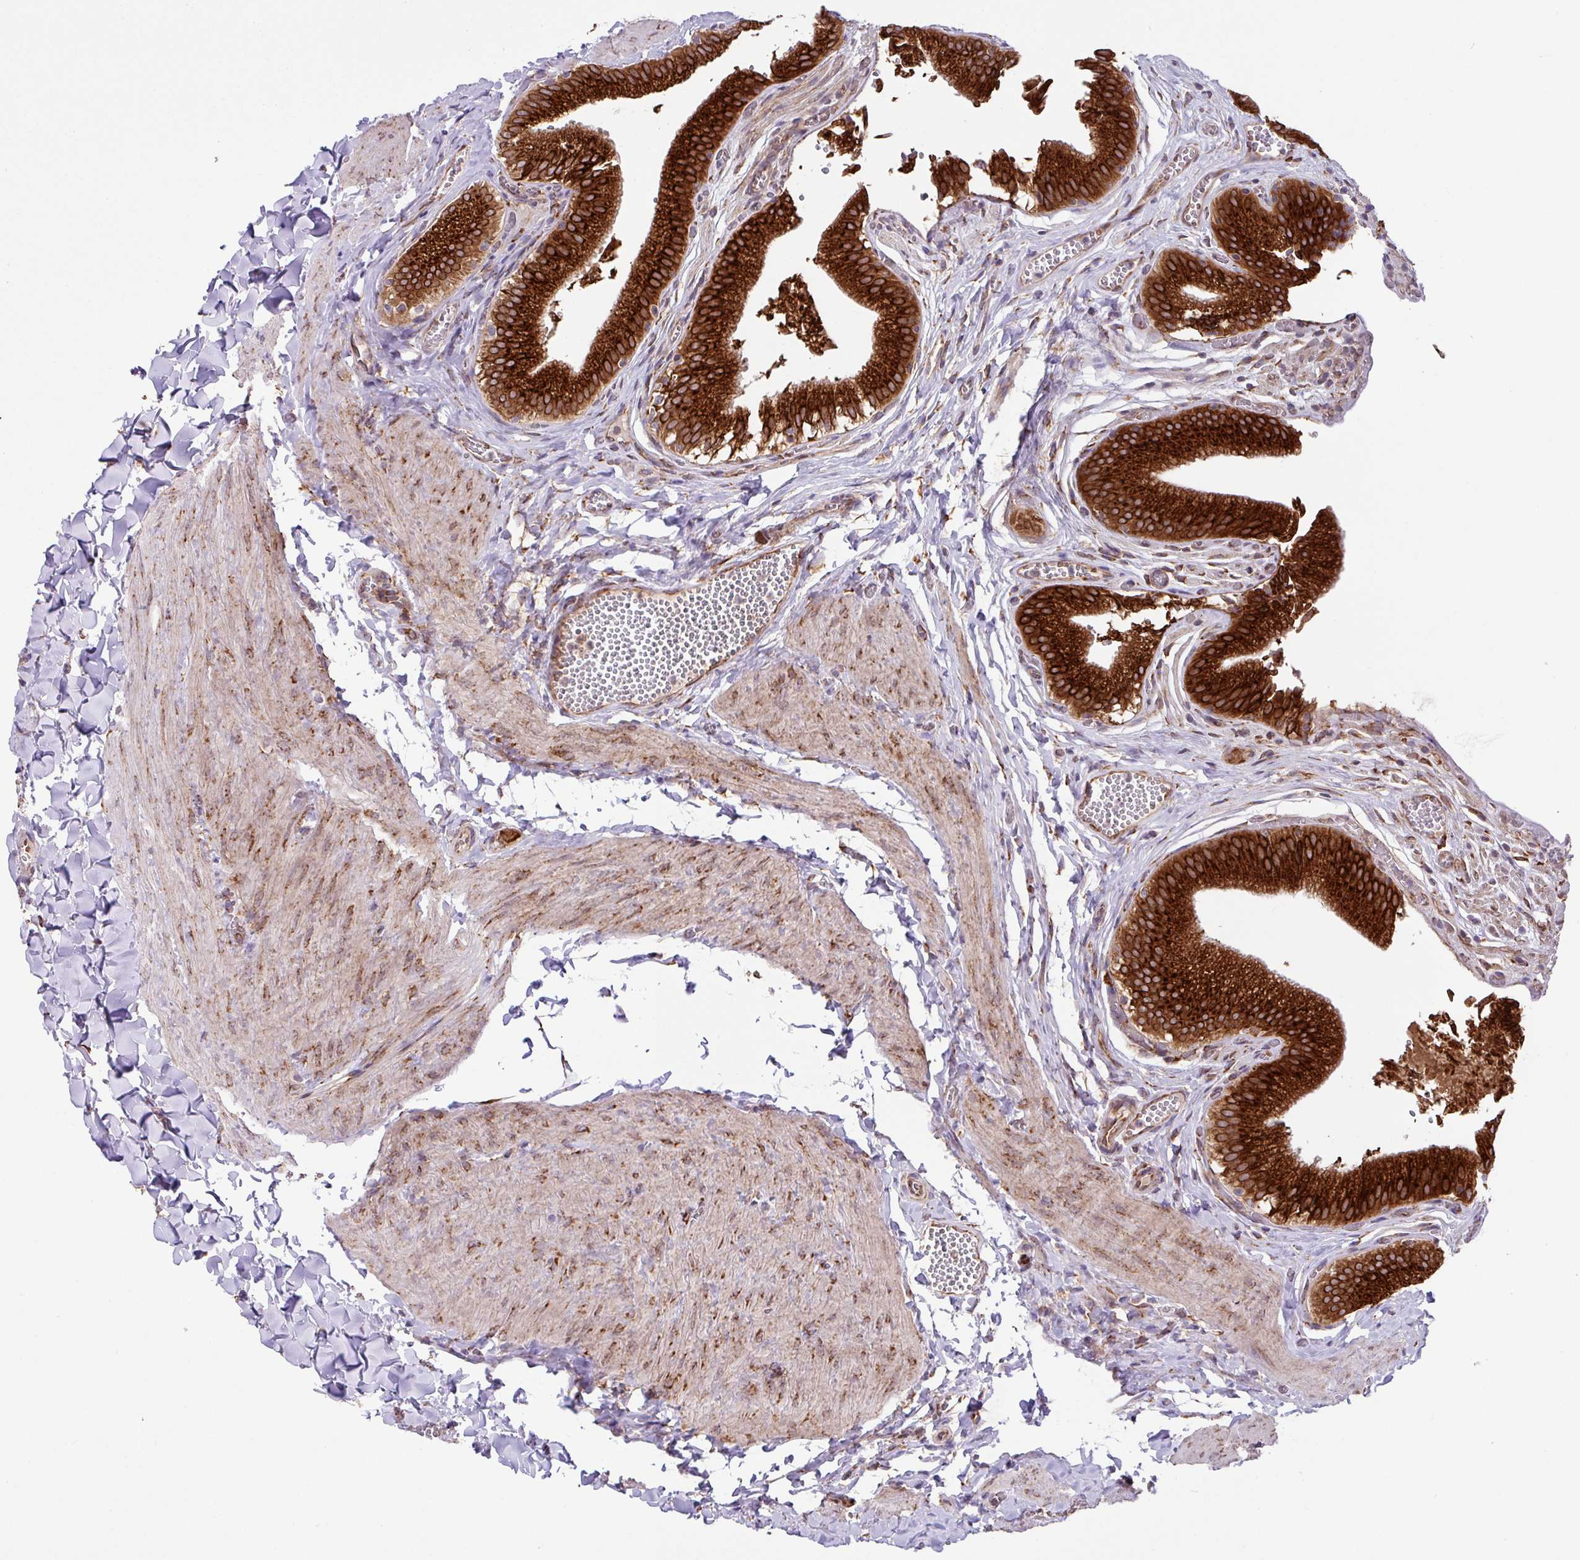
{"staining": {"intensity": "strong", "quantity": ">75%", "location": "cytoplasmic/membranous"}, "tissue": "gallbladder", "cell_type": "Glandular cells", "image_type": "normal", "snomed": [{"axis": "morphology", "description": "Normal tissue, NOS"}, {"axis": "topography", "description": "Gallbladder"}, {"axis": "topography", "description": "Peripheral nerve tissue"}], "caption": "Protein analysis of unremarkable gallbladder displays strong cytoplasmic/membranous expression in about >75% of glandular cells.", "gene": "SLC39A7", "patient": {"sex": "male", "age": 17}}